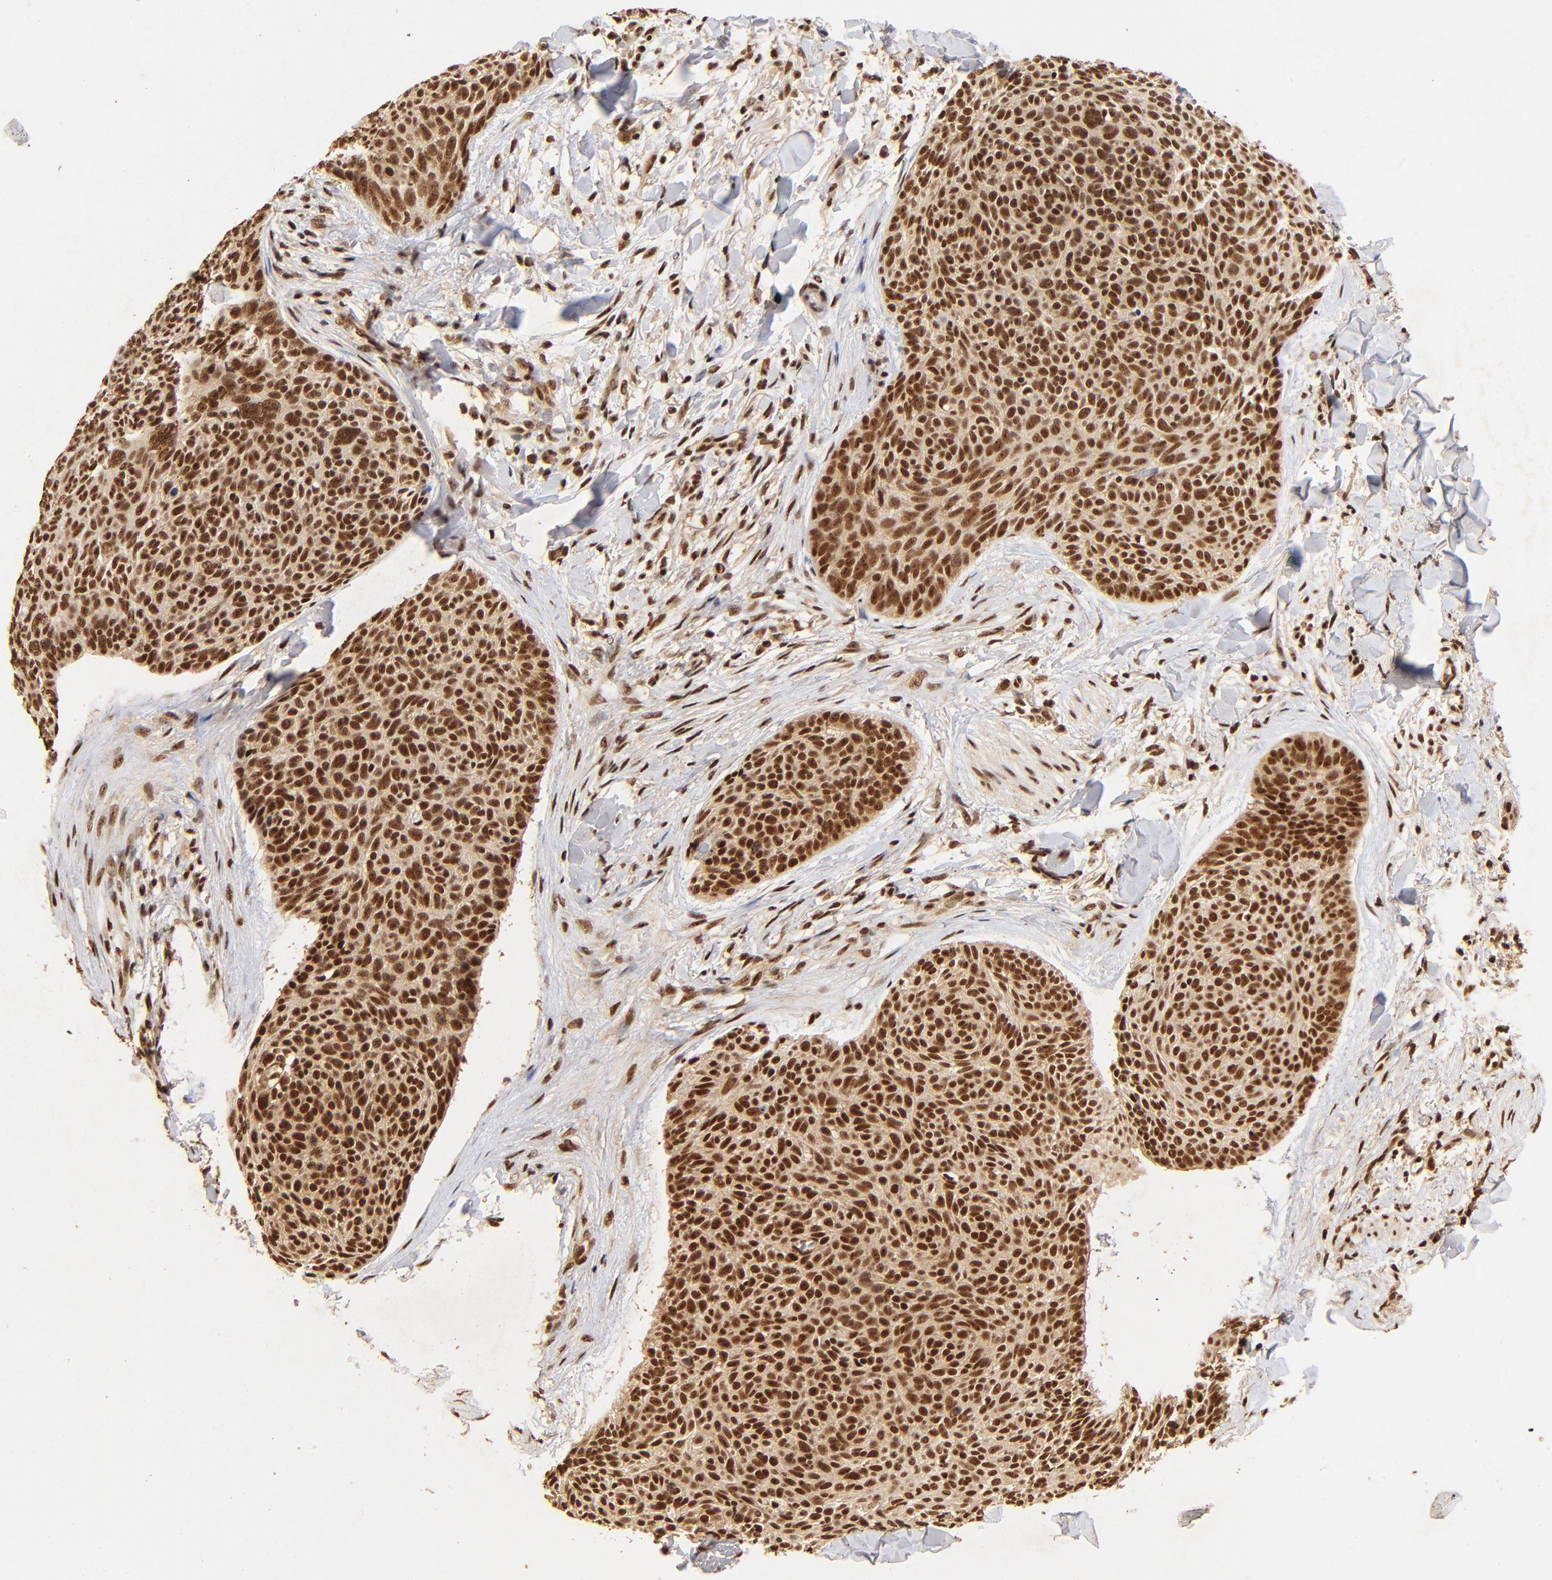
{"staining": {"intensity": "strong", "quantity": ">75%", "location": "cytoplasmic/membranous,nuclear"}, "tissue": "skin cancer", "cell_type": "Tumor cells", "image_type": "cancer", "snomed": [{"axis": "morphology", "description": "Normal tissue, NOS"}, {"axis": "morphology", "description": "Basal cell carcinoma"}, {"axis": "topography", "description": "Skin"}], "caption": "Immunohistochemistry image of neoplastic tissue: skin cancer (basal cell carcinoma) stained using immunohistochemistry displays high levels of strong protein expression localized specifically in the cytoplasmic/membranous and nuclear of tumor cells, appearing as a cytoplasmic/membranous and nuclear brown color.", "gene": "MED12", "patient": {"sex": "female", "age": 57}}